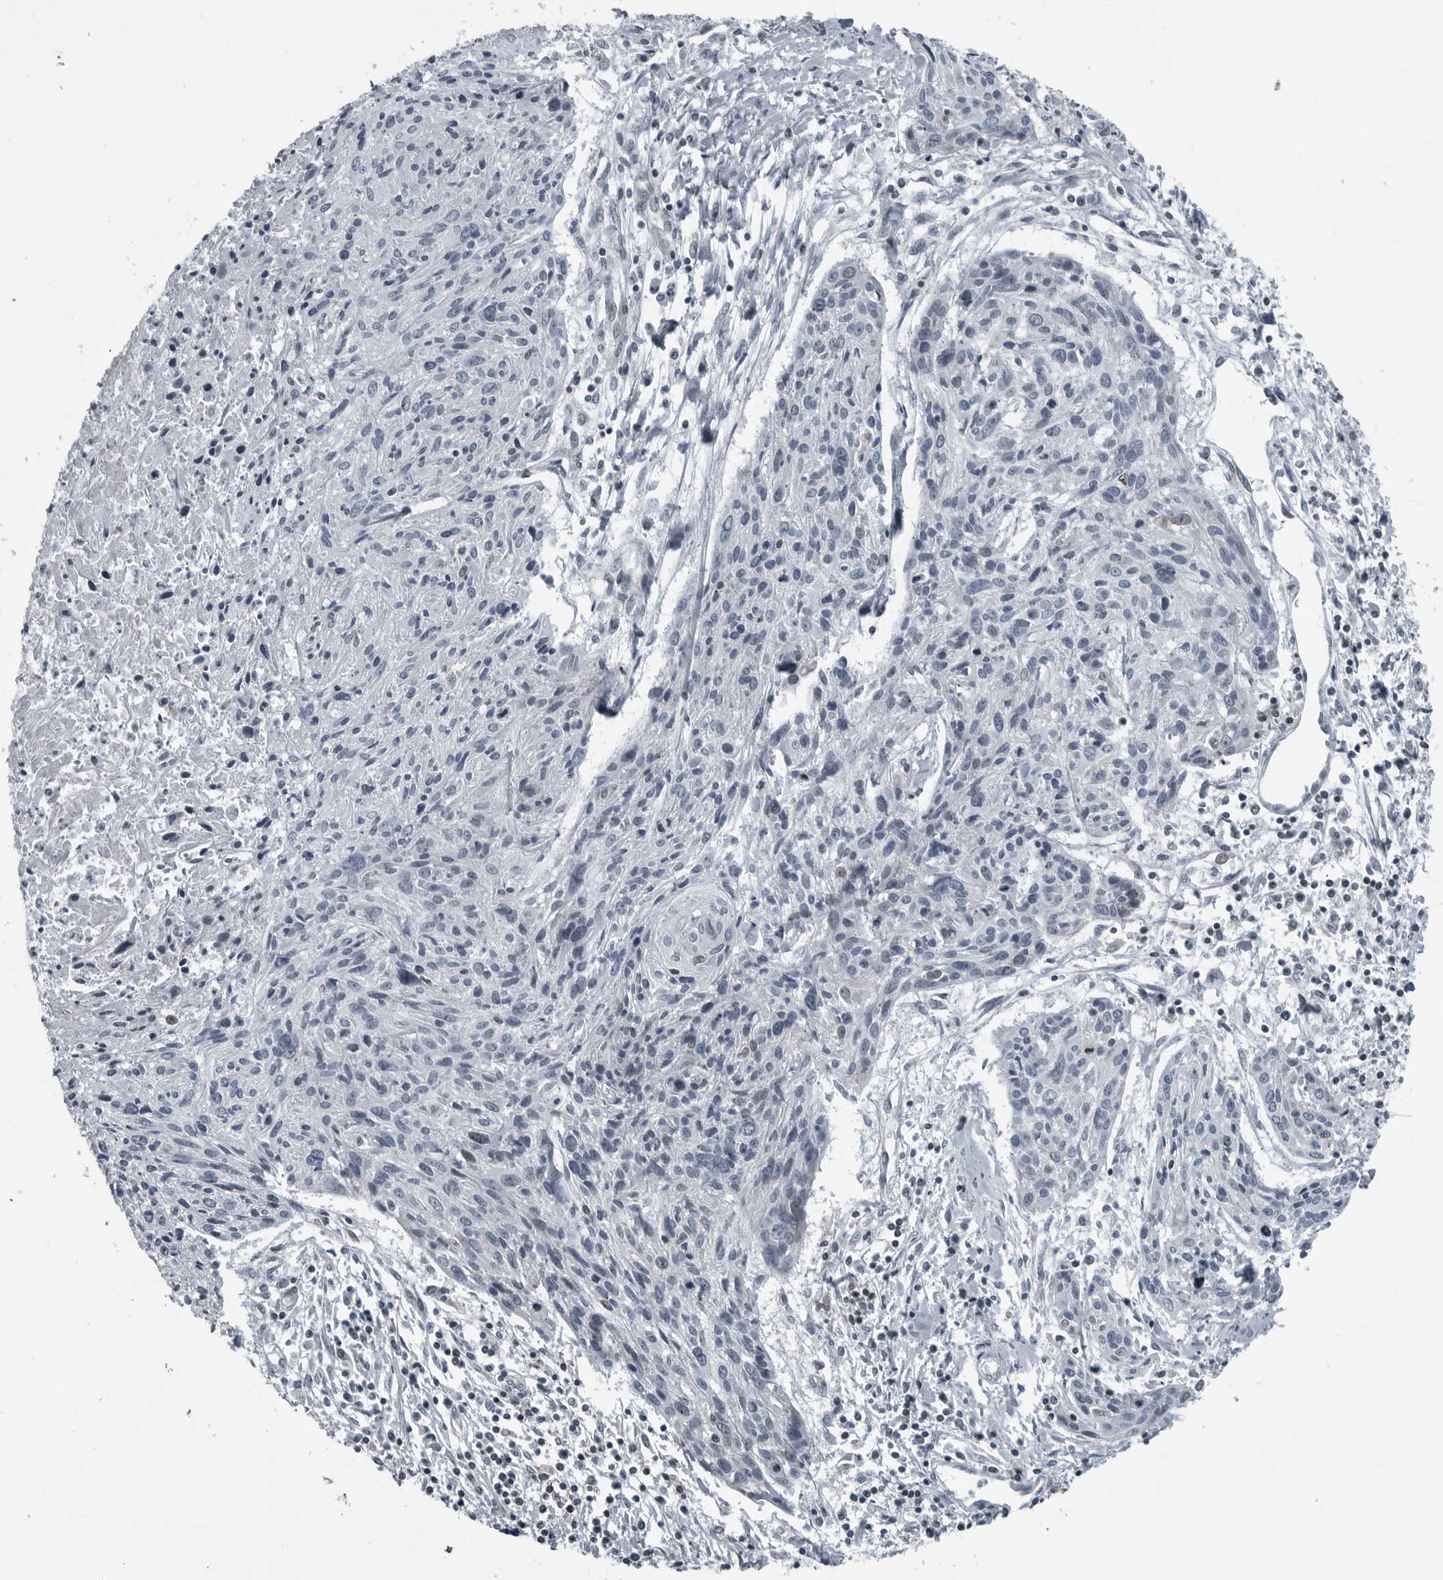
{"staining": {"intensity": "negative", "quantity": "none", "location": "none"}, "tissue": "cervical cancer", "cell_type": "Tumor cells", "image_type": "cancer", "snomed": [{"axis": "morphology", "description": "Squamous cell carcinoma, NOS"}, {"axis": "topography", "description": "Cervix"}], "caption": "A high-resolution image shows immunohistochemistry staining of squamous cell carcinoma (cervical), which shows no significant expression in tumor cells.", "gene": "GAK", "patient": {"sex": "female", "age": 51}}